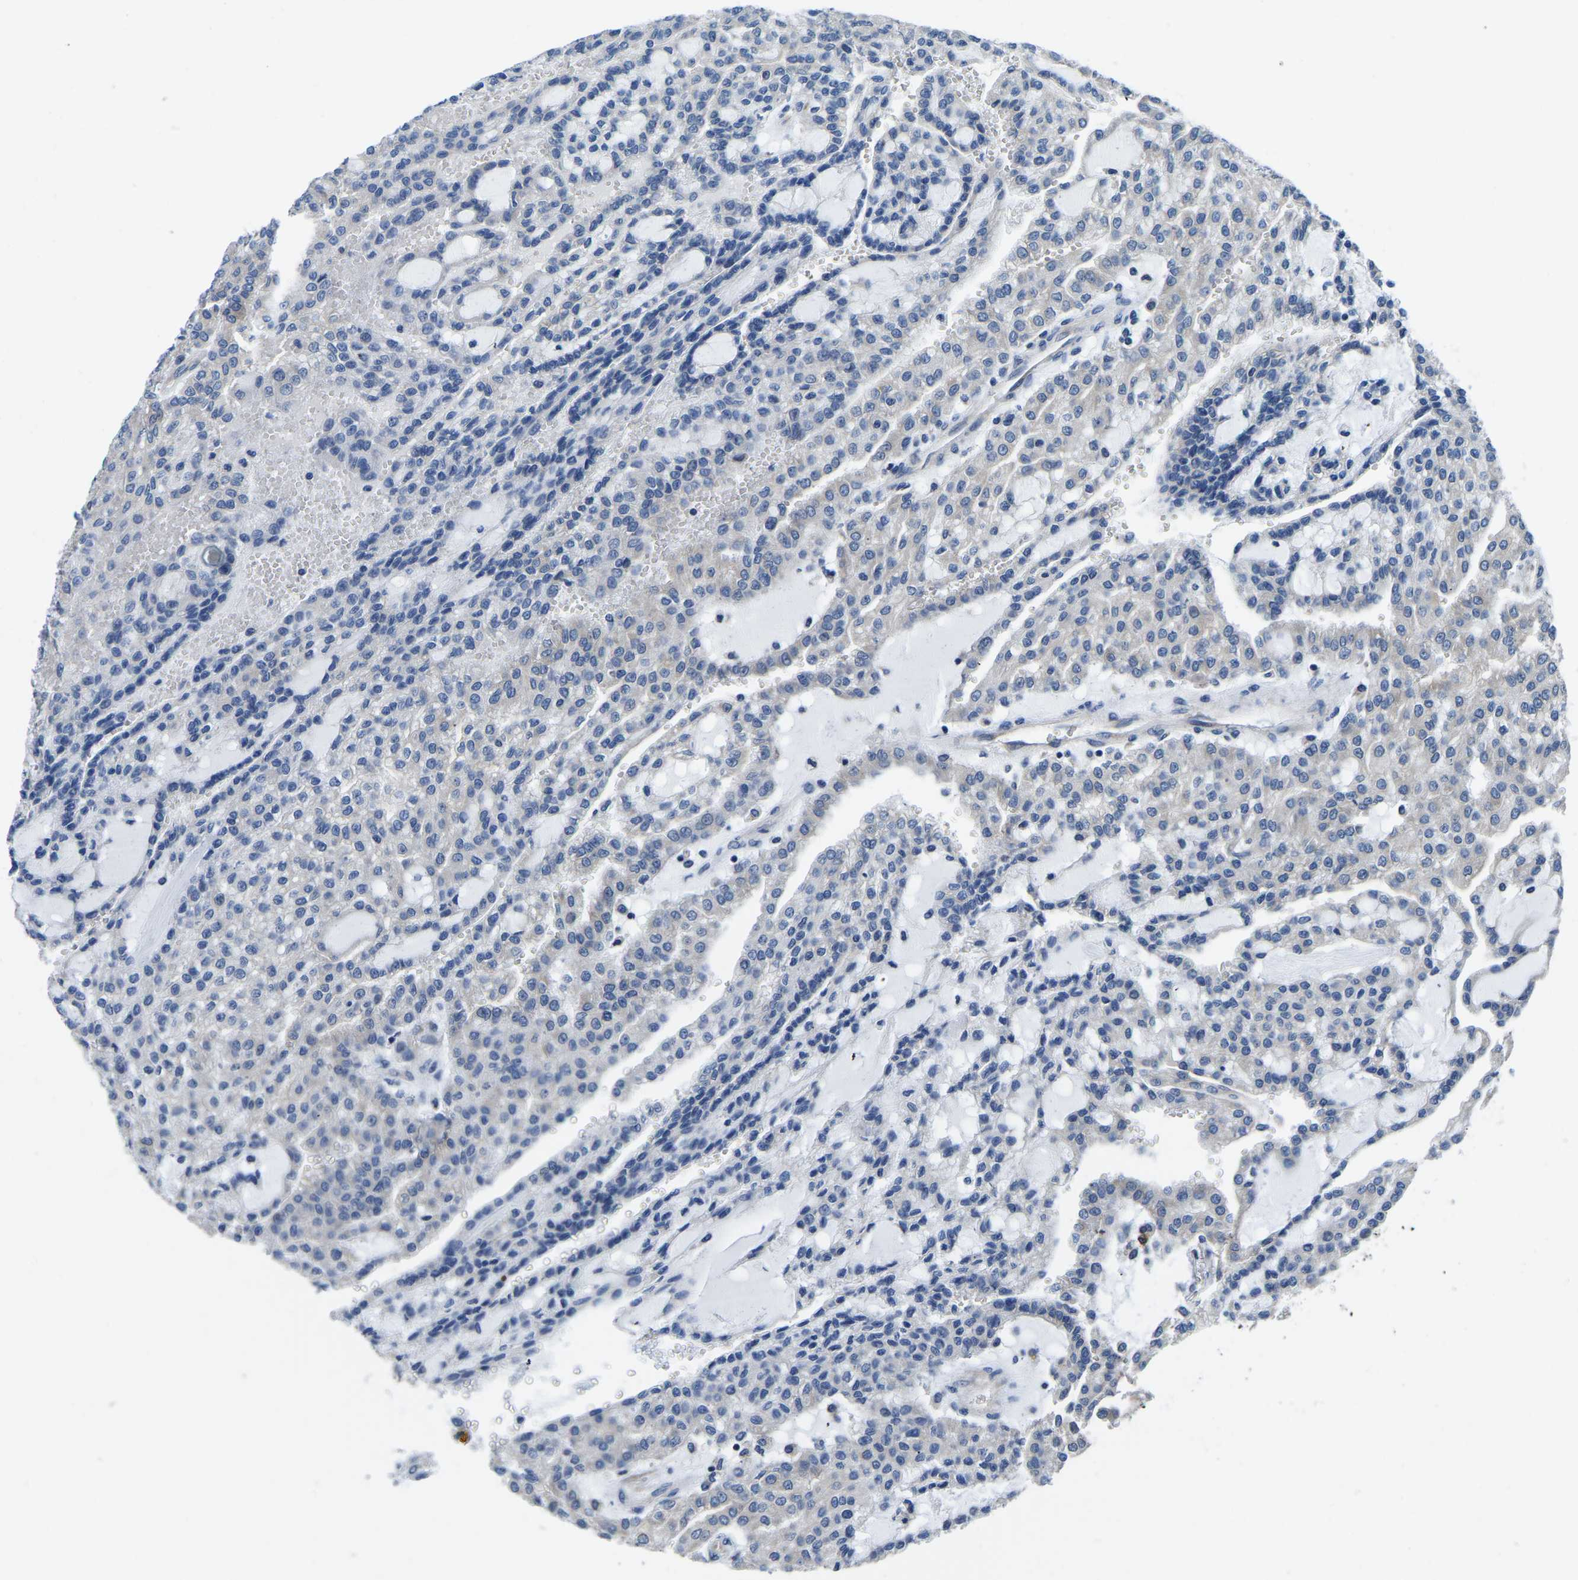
{"staining": {"intensity": "negative", "quantity": "none", "location": "none"}, "tissue": "renal cancer", "cell_type": "Tumor cells", "image_type": "cancer", "snomed": [{"axis": "morphology", "description": "Adenocarcinoma, NOS"}, {"axis": "topography", "description": "Kidney"}], "caption": "Immunohistochemical staining of human adenocarcinoma (renal) exhibits no significant positivity in tumor cells.", "gene": "LIAS", "patient": {"sex": "male", "age": 63}}